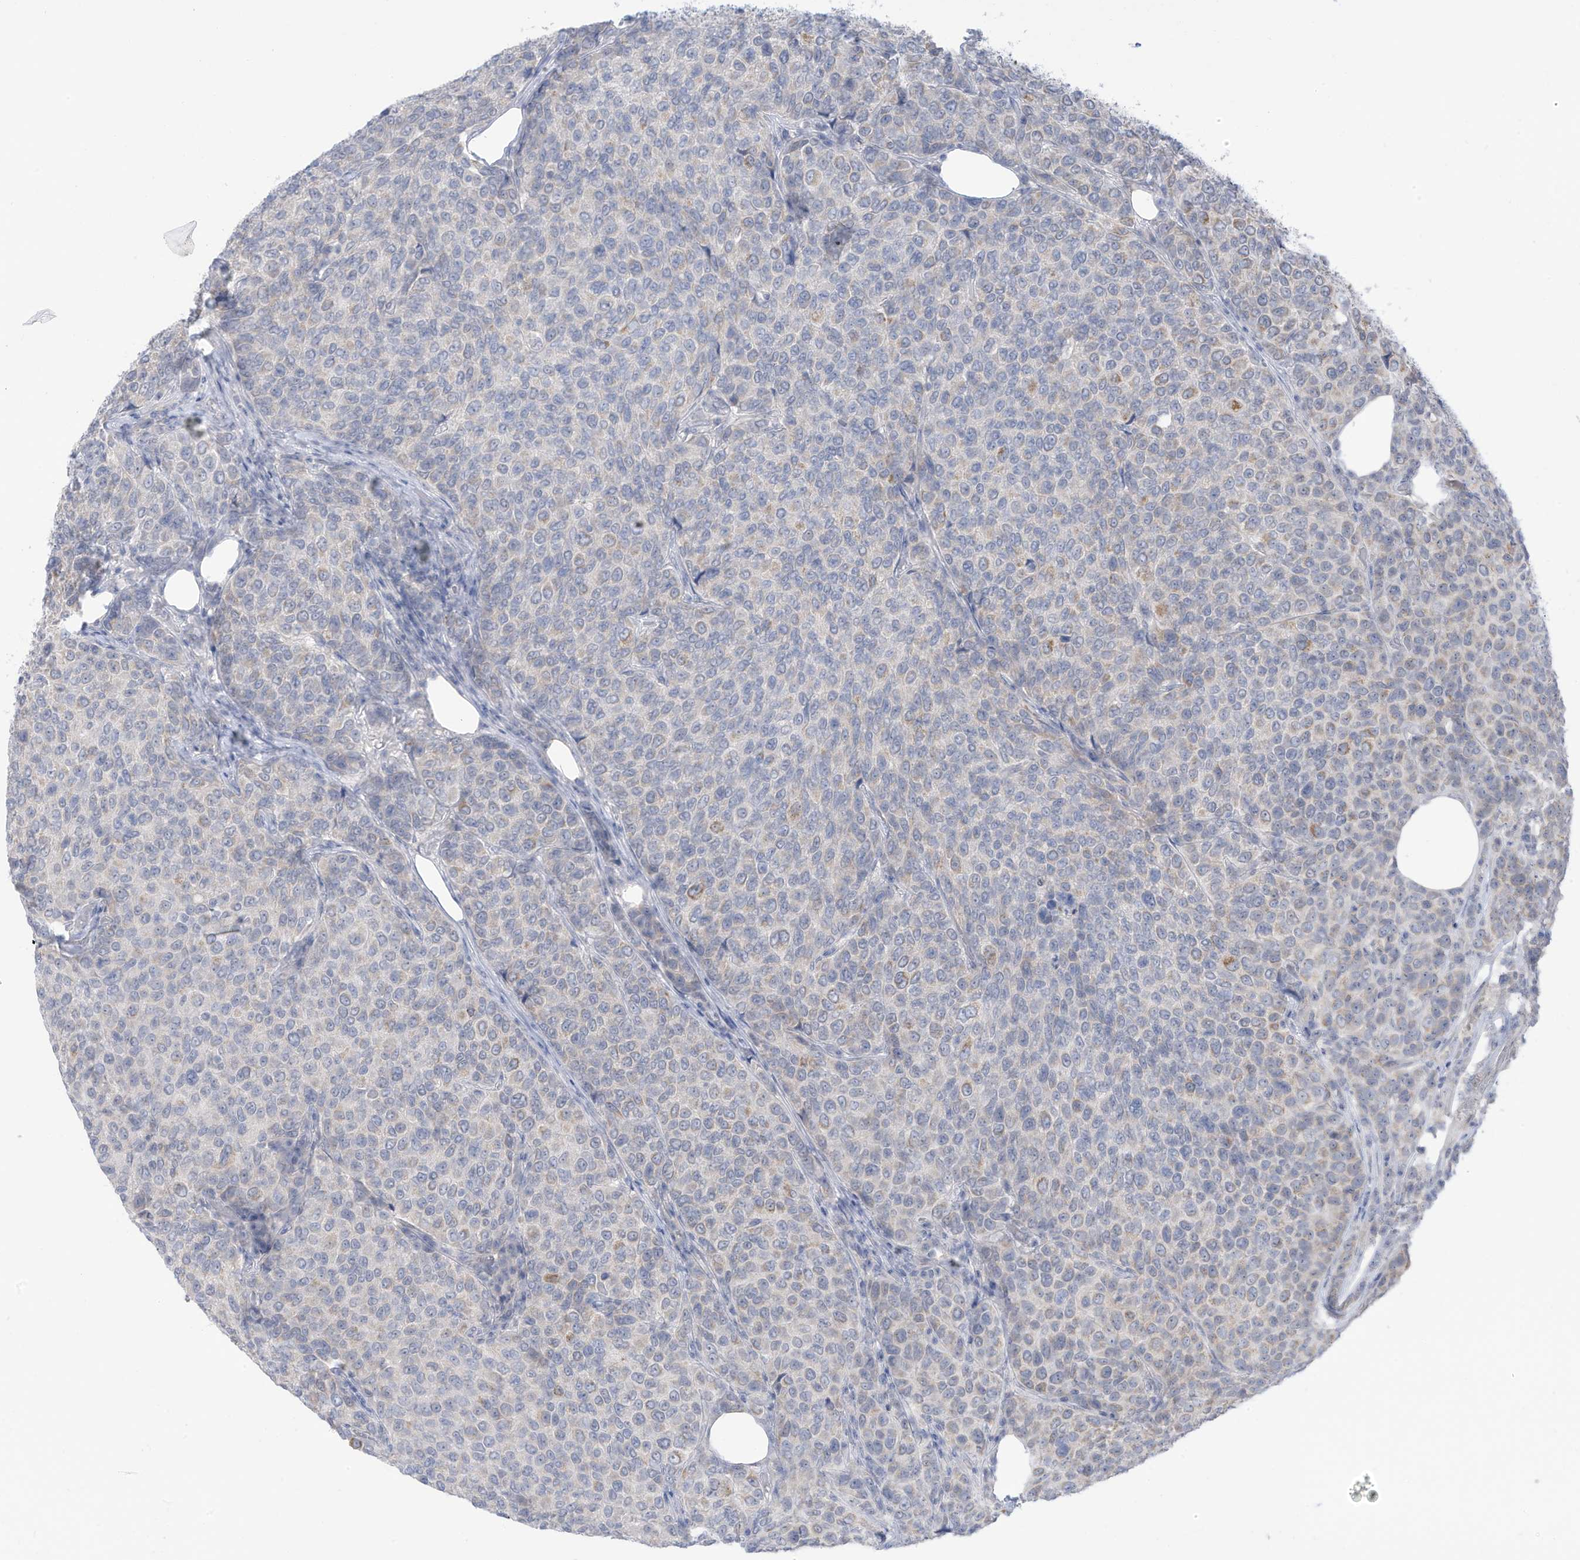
{"staining": {"intensity": "weak", "quantity": "<25%", "location": "cytoplasmic/membranous"}, "tissue": "breast cancer", "cell_type": "Tumor cells", "image_type": "cancer", "snomed": [{"axis": "morphology", "description": "Duct carcinoma"}, {"axis": "topography", "description": "Breast"}], "caption": "Immunohistochemical staining of human breast intraductal carcinoma demonstrates no significant positivity in tumor cells.", "gene": "OGT", "patient": {"sex": "female", "age": 55}}